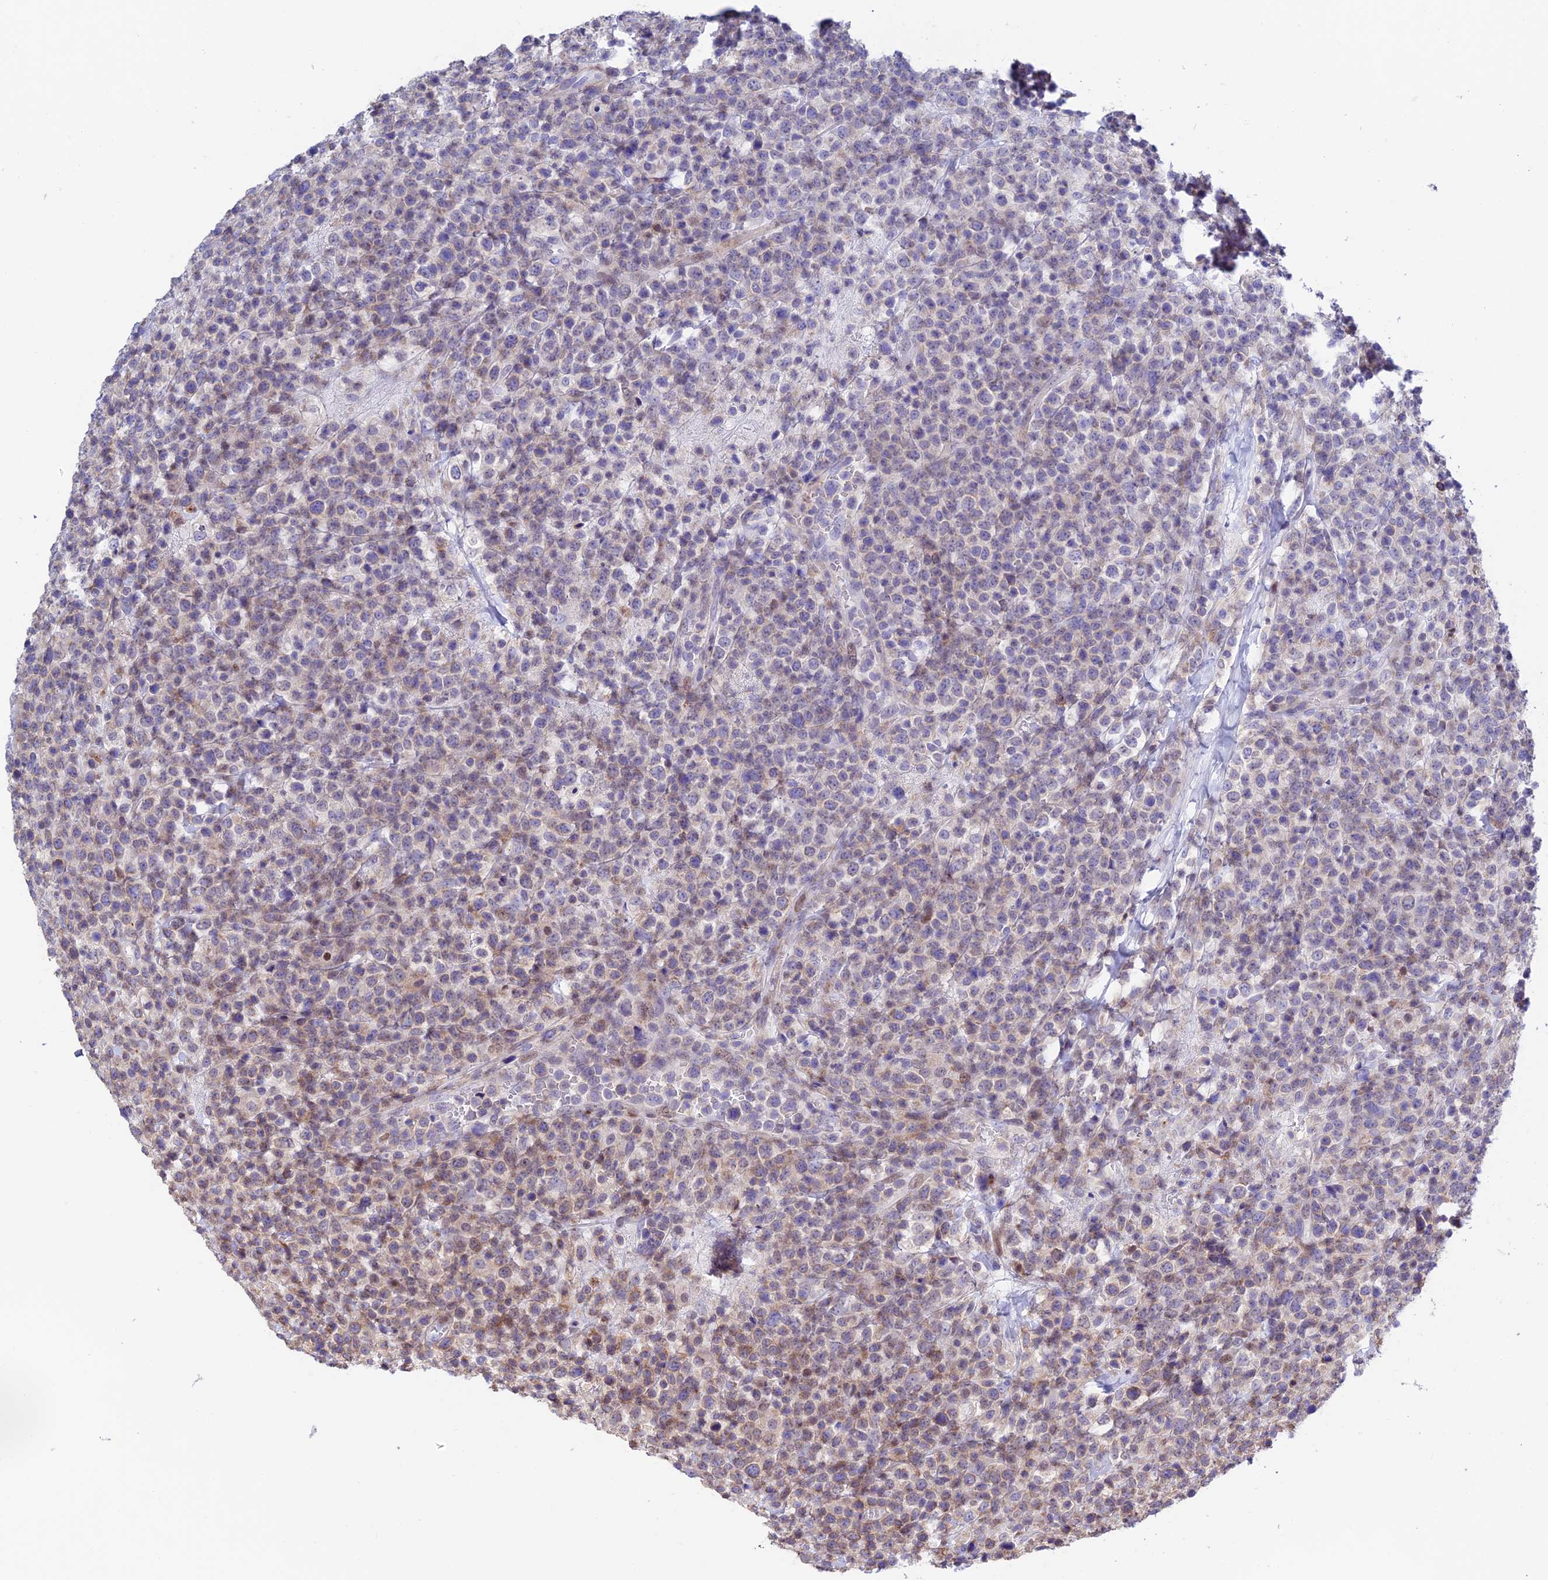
{"staining": {"intensity": "weak", "quantity": "25%-75%", "location": "cytoplasmic/membranous"}, "tissue": "lymphoma", "cell_type": "Tumor cells", "image_type": "cancer", "snomed": [{"axis": "morphology", "description": "Malignant lymphoma, non-Hodgkin's type, High grade"}, {"axis": "topography", "description": "Colon"}], "caption": "A high-resolution histopathology image shows immunohistochemistry staining of lymphoma, which demonstrates weak cytoplasmic/membranous positivity in about 25%-75% of tumor cells.", "gene": "PRIM1", "patient": {"sex": "female", "age": 53}}